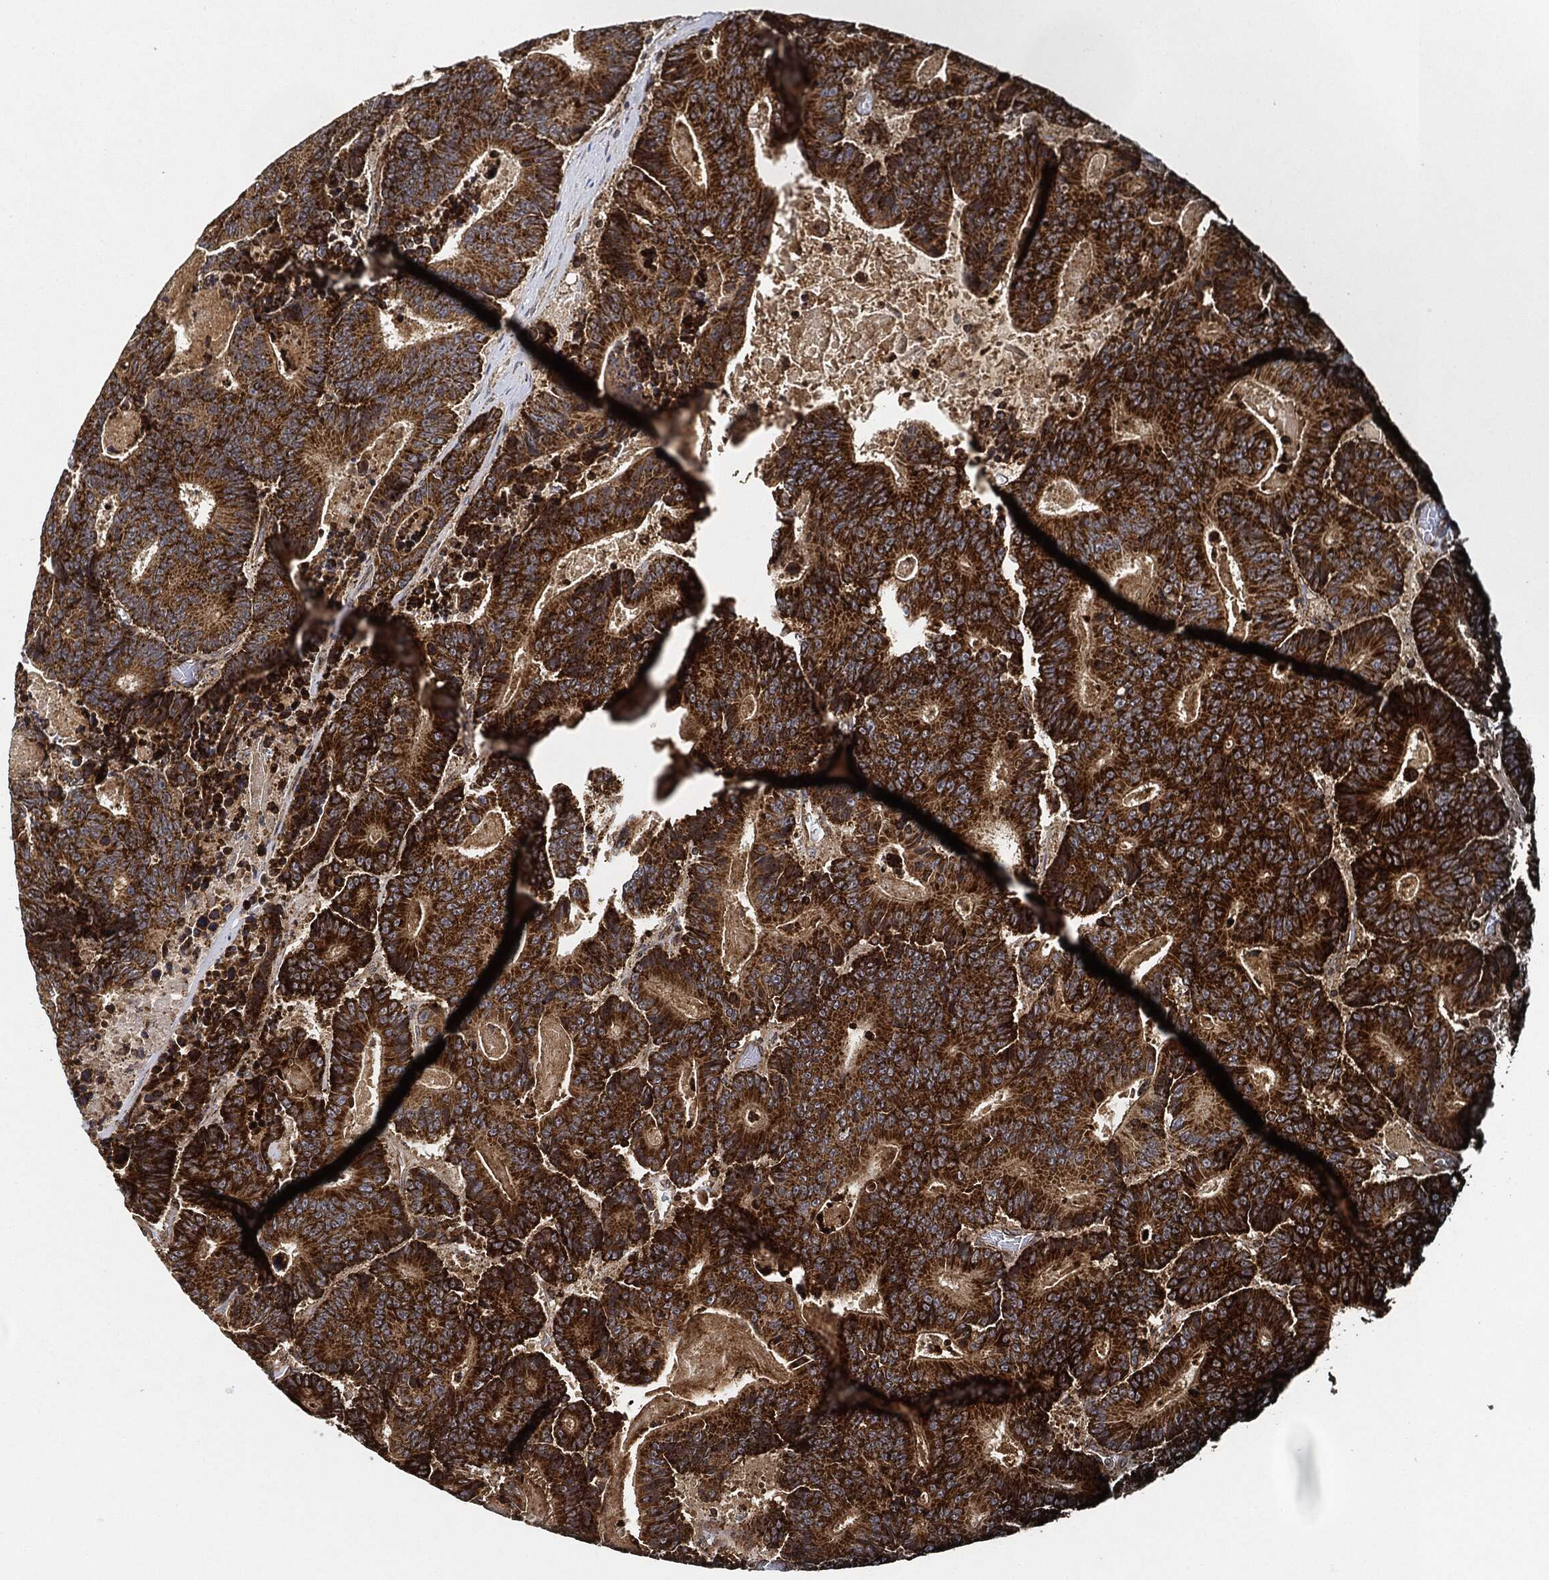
{"staining": {"intensity": "strong", "quantity": ">75%", "location": "cytoplasmic/membranous"}, "tissue": "colorectal cancer", "cell_type": "Tumor cells", "image_type": "cancer", "snomed": [{"axis": "morphology", "description": "Adenocarcinoma, NOS"}, {"axis": "topography", "description": "Colon"}], "caption": "High-magnification brightfield microscopy of adenocarcinoma (colorectal) stained with DAB (brown) and counterstained with hematoxylin (blue). tumor cells exhibit strong cytoplasmic/membranous staining is identified in approximately>75% of cells. The staining was performed using DAB, with brown indicating positive protein expression. Nuclei are stained blue with hematoxylin.", "gene": "MAP3K3", "patient": {"sex": "male", "age": 83}}